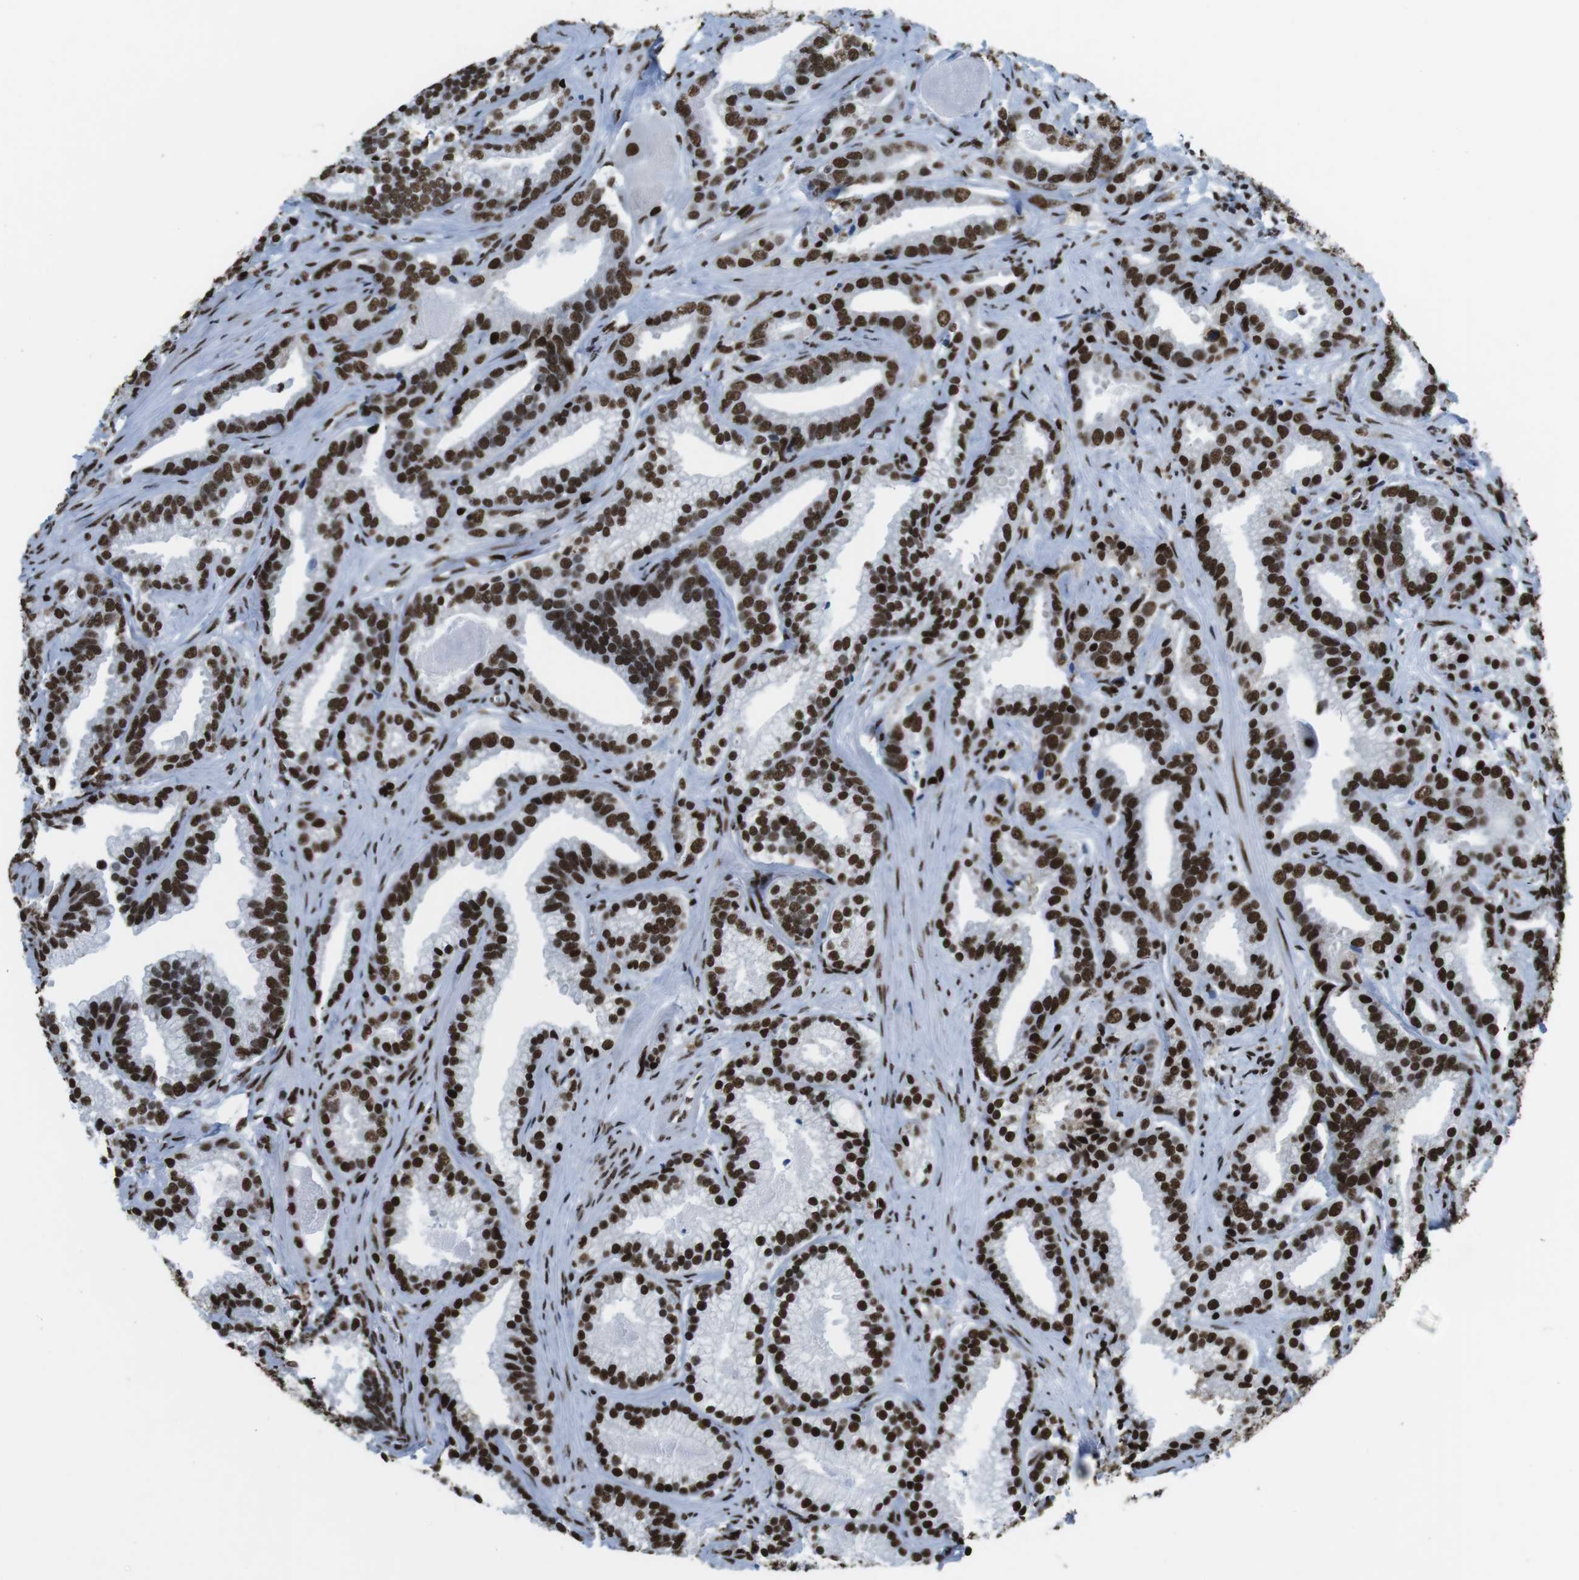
{"staining": {"intensity": "strong", "quantity": ">75%", "location": "nuclear"}, "tissue": "prostate cancer", "cell_type": "Tumor cells", "image_type": "cancer", "snomed": [{"axis": "morphology", "description": "Adenocarcinoma, Low grade"}, {"axis": "topography", "description": "Prostate"}], "caption": "IHC of prostate adenocarcinoma (low-grade) demonstrates high levels of strong nuclear positivity in about >75% of tumor cells.", "gene": "CITED2", "patient": {"sex": "male", "age": 59}}